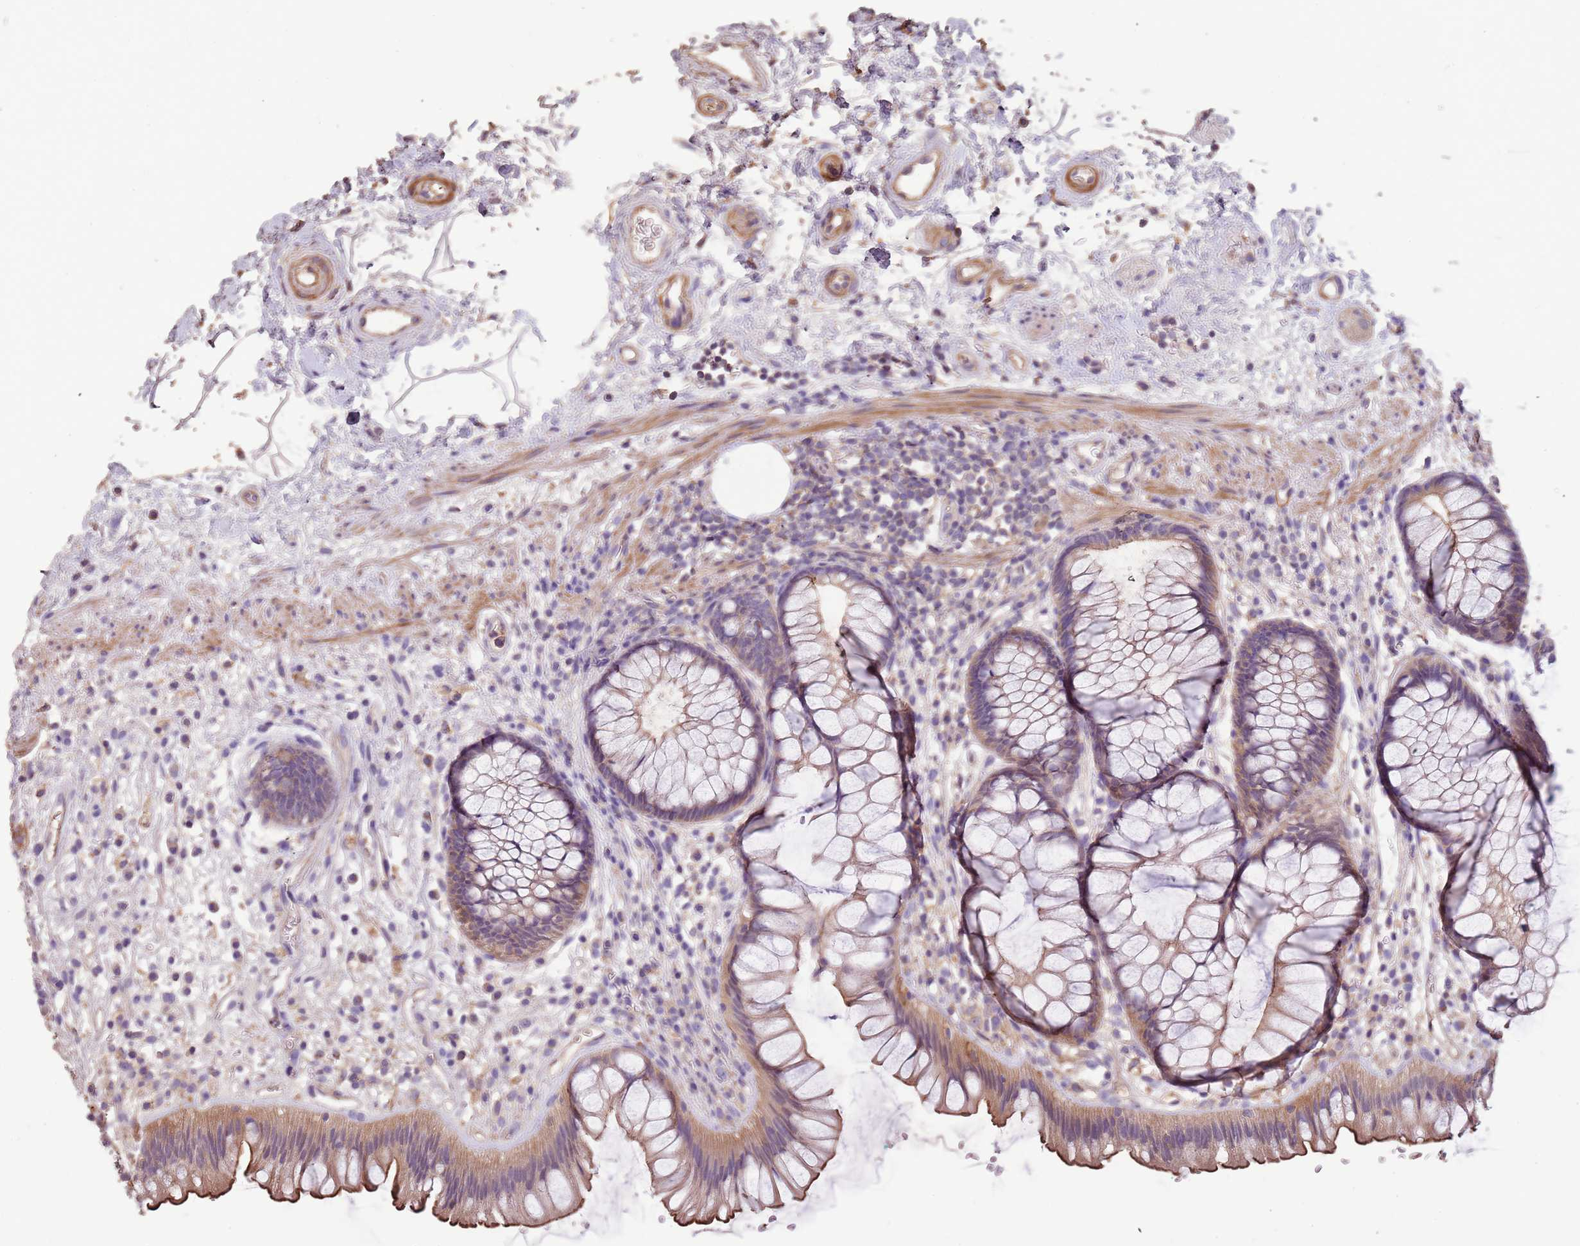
{"staining": {"intensity": "strong", "quantity": "<25%", "location": "cytoplasmic/membranous"}, "tissue": "rectum", "cell_type": "Glandular cells", "image_type": "normal", "snomed": [{"axis": "morphology", "description": "Normal tissue, NOS"}, {"axis": "topography", "description": "Rectum"}], "caption": "This image shows immunohistochemistry staining of unremarkable rectum, with medium strong cytoplasmic/membranous positivity in approximately <25% of glandular cells.", "gene": "FECH", "patient": {"sex": "male", "age": 51}}